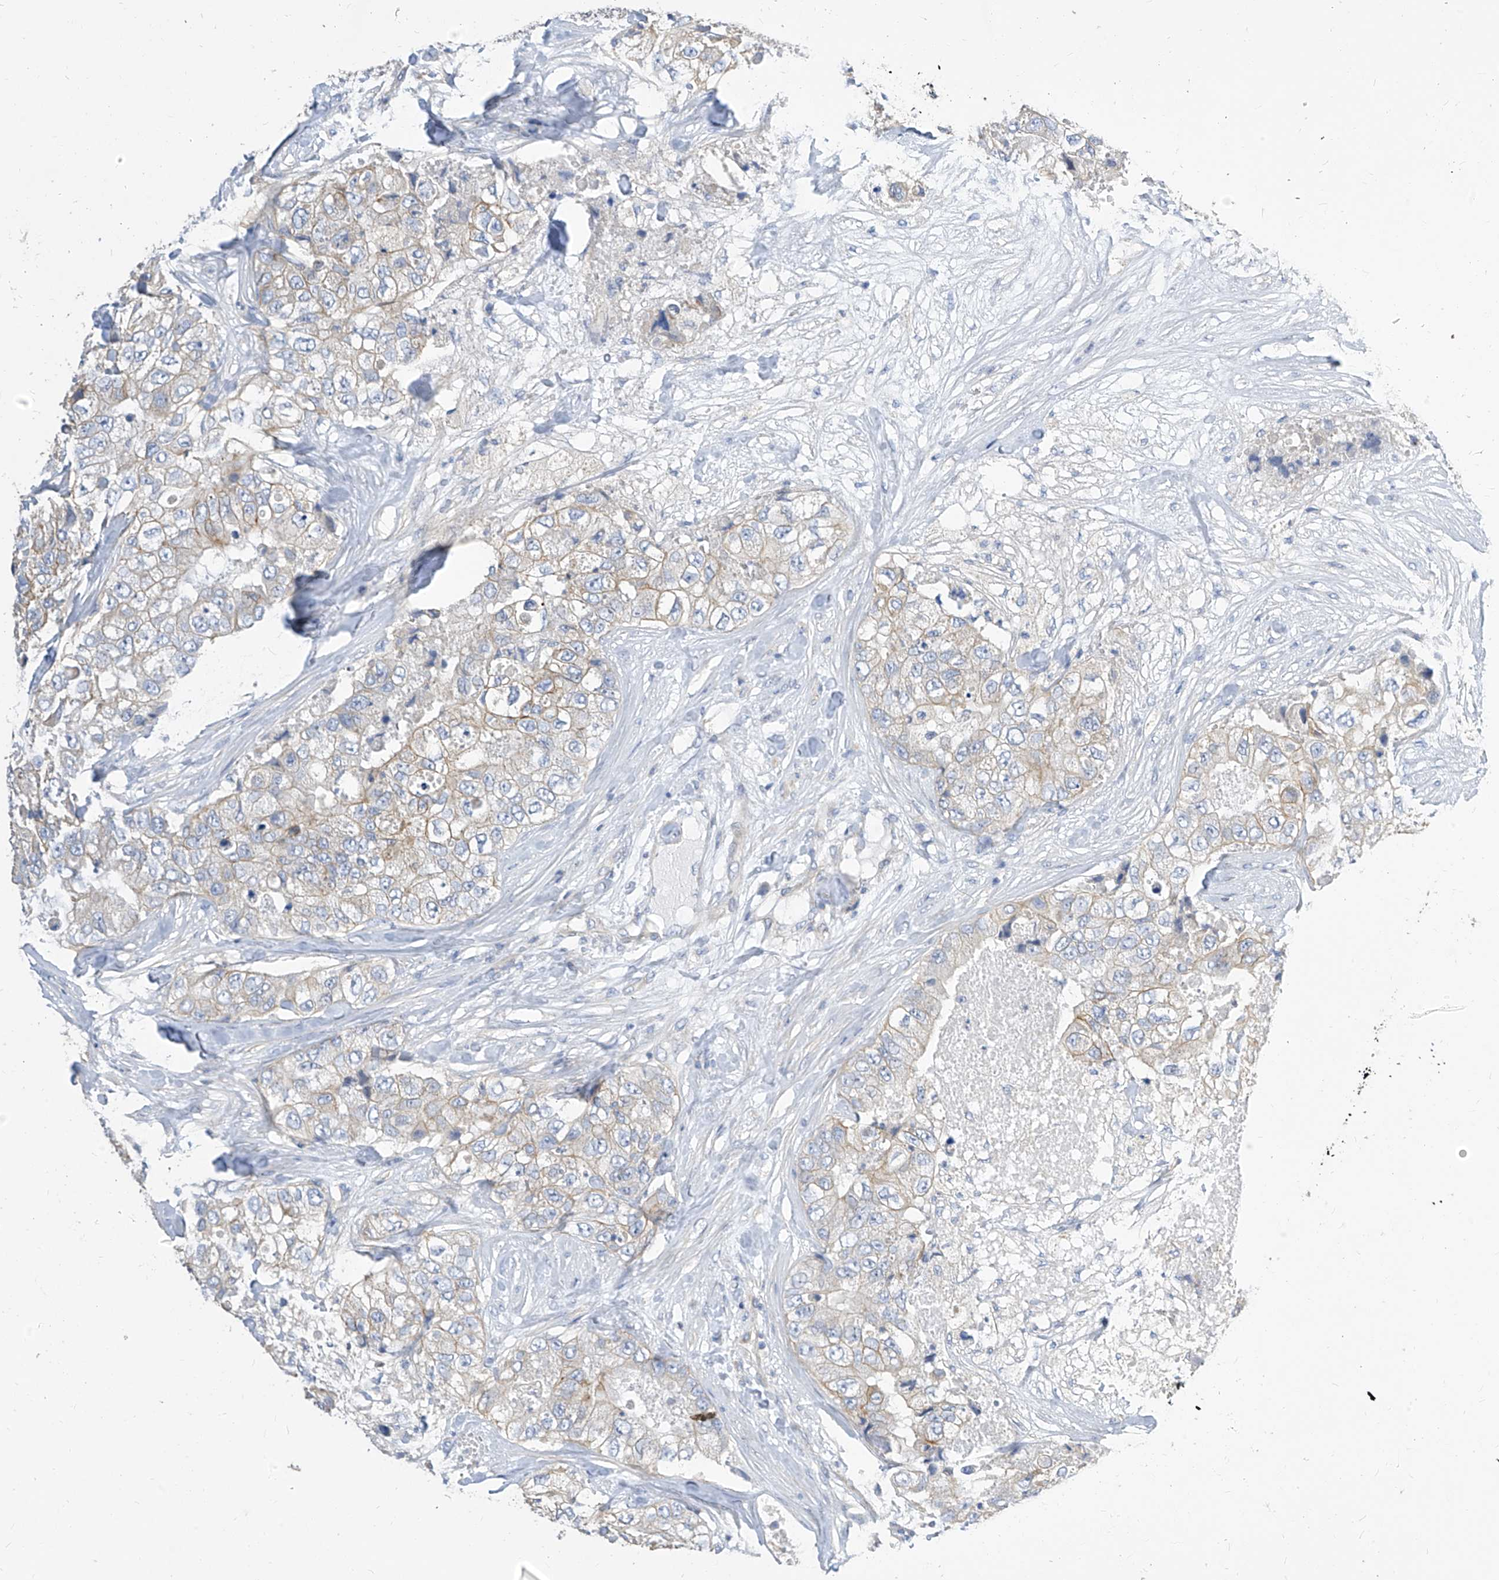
{"staining": {"intensity": "weak", "quantity": "<25%", "location": "cytoplasmic/membranous"}, "tissue": "breast cancer", "cell_type": "Tumor cells", "image_type": "cancer", "snomed": [{"axis": "morphology", "description": "Duct carcinoma"}, {"axis": "topography", "description": "Breast"}], "caption": "An immunohistochemistry (IHC) micrograph of breast invasive ductal carcinoma is shown. There is no staining in tumor cells of breast invasive ductal carcinoma.", "gene": "SCGB2A1", "patient": {"sex": "female", "age": 62}}